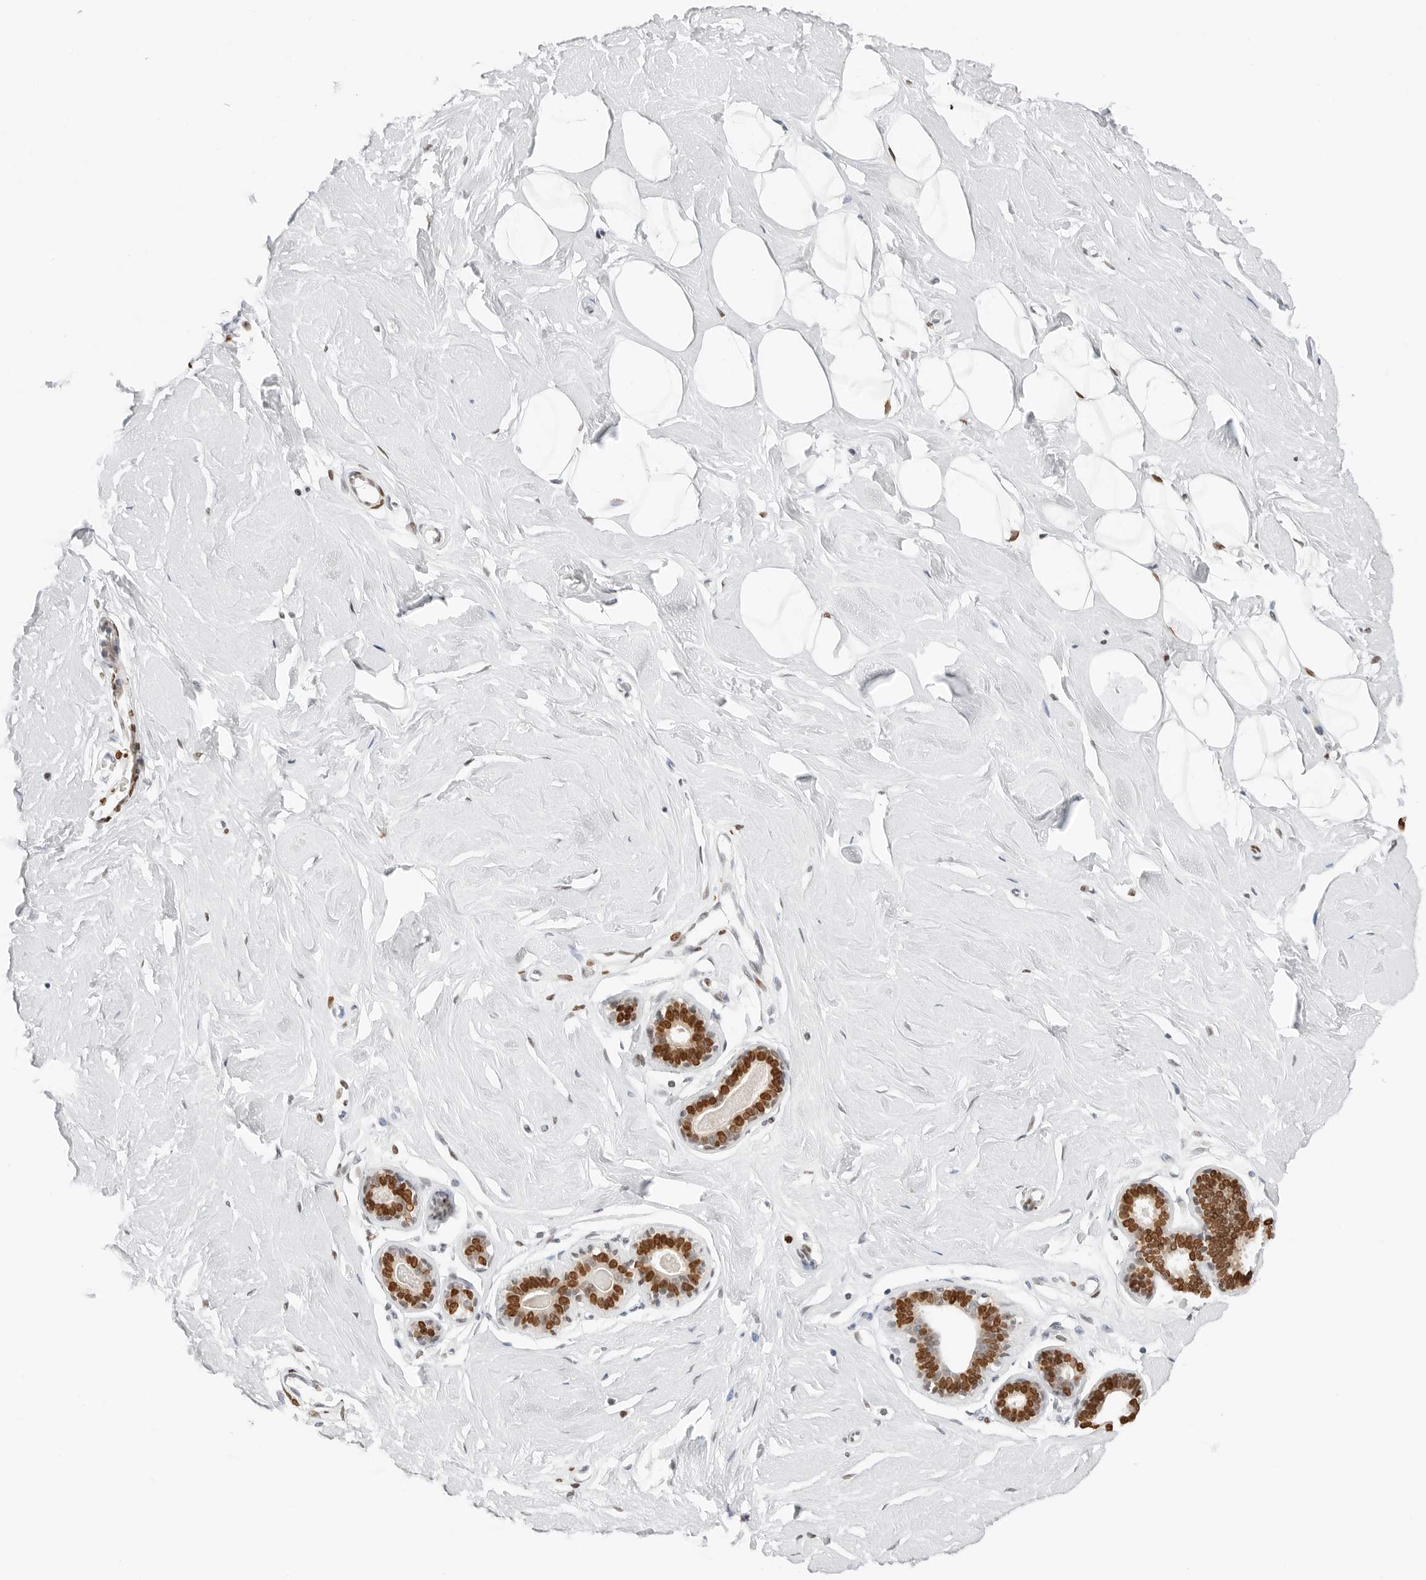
{"staining": {"intensity": "moderate", "quantity": "<25%", "location": "nuclear"}, "tissue": "breast", "cell_type": "Adipocytes", "image_type": "normal", "snomed": [{"axis": "morphology", "description": "Normal tissue, NOS"}, {"axis": "topography", "description": "Breast"}], "caption": "Protein analysis of normal breast demonstrates moderate nuclear positivity in about <25% of adipocytes.", "gene": "SPIDR", "patient": {"sex": "female", "age": 23}}